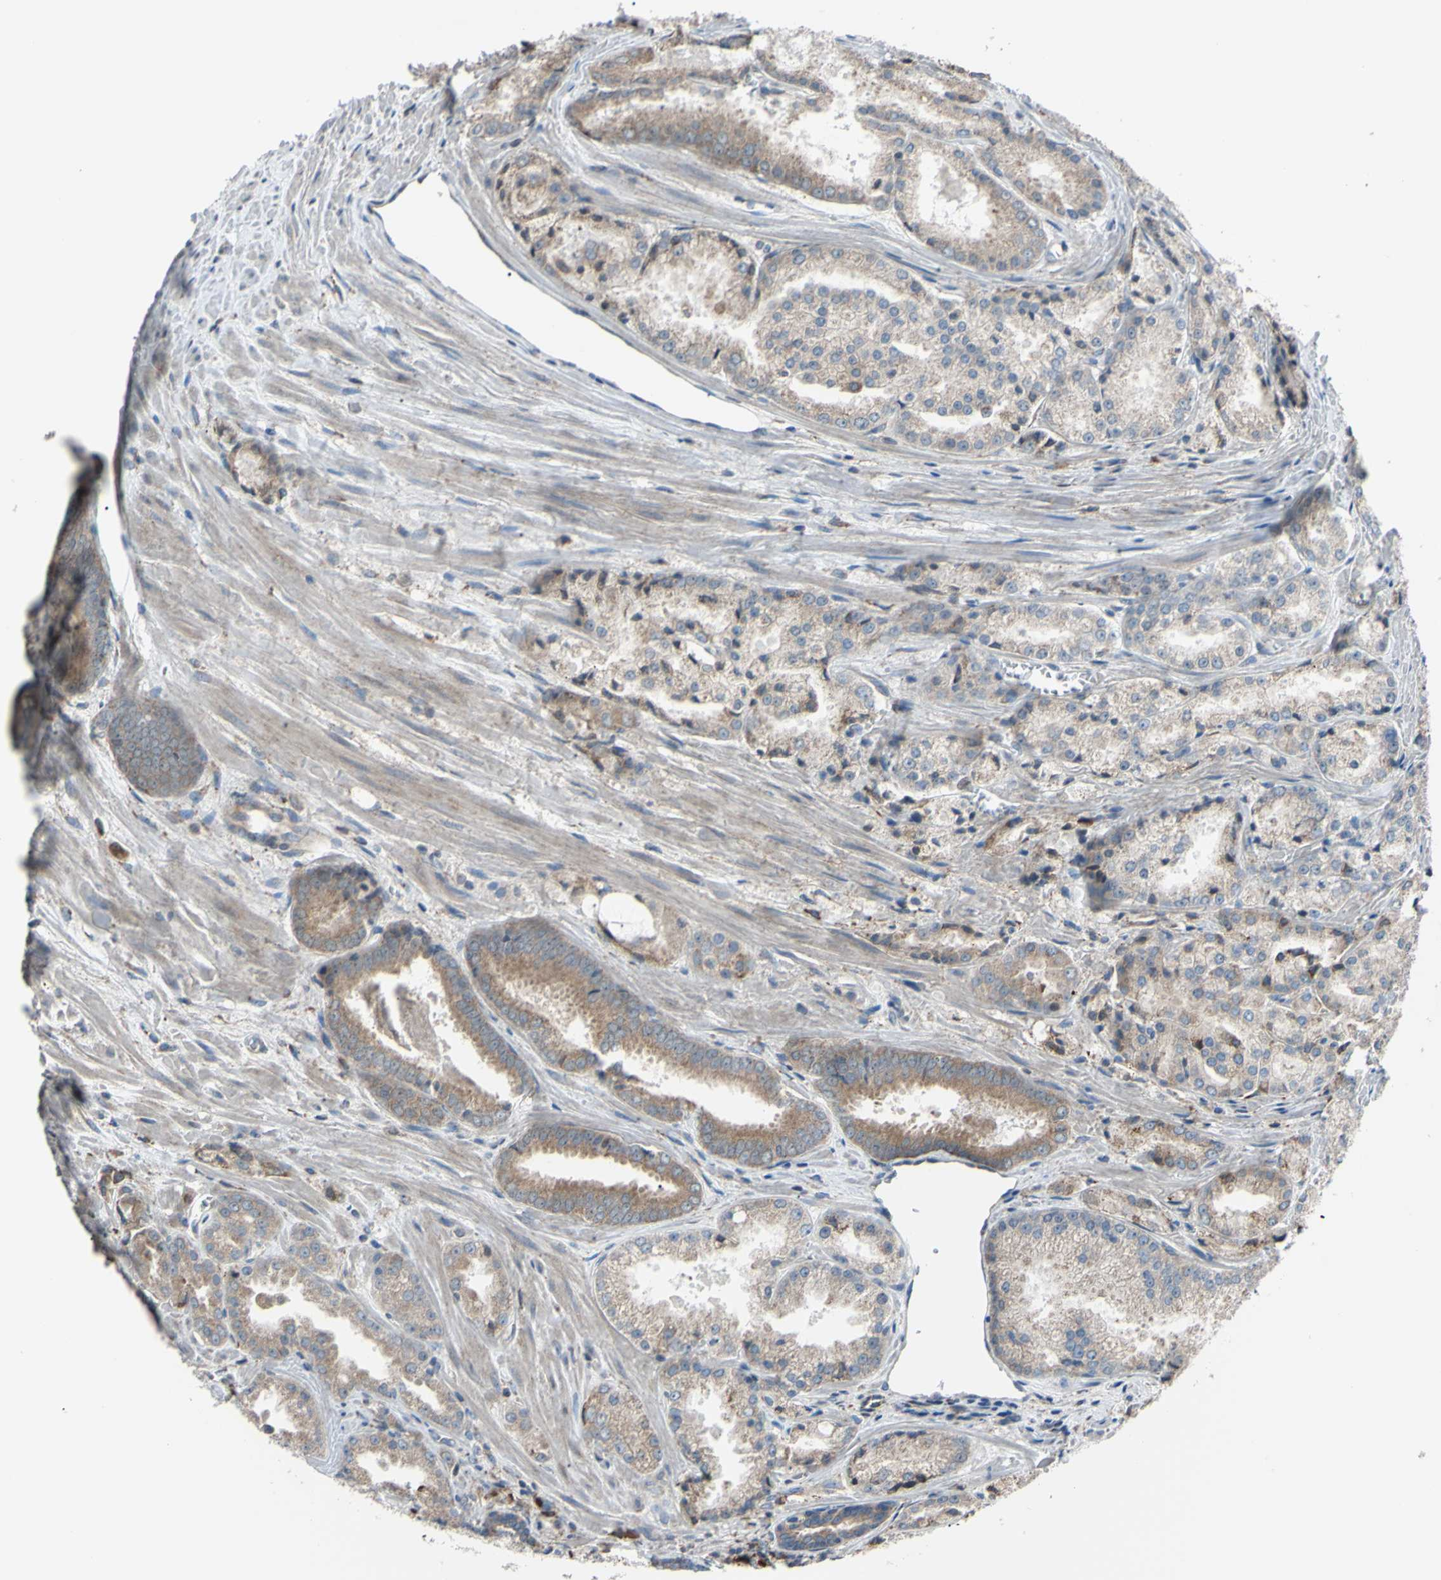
{"staining": {"intensity": "moderate", "quantity": "25%-75%", "location": "cytoplasmic/membranous"}, "tissue": "prostate cancer", "cell_type": "Tumor cells", "image_type": "cancer", "snomed": [{"axis": "morphology", "description": "Adenocarcinoma, Low grade"}, {"axis": "topography", "description": "Prostate"}], "caption": "Prostate cancer (adenocarcinoma (low-grade)) stained with a protein marker exhibits moderate staining in tumor cells.", "gene": "BMF", "patient": {"sex": "male", "age": 64}}